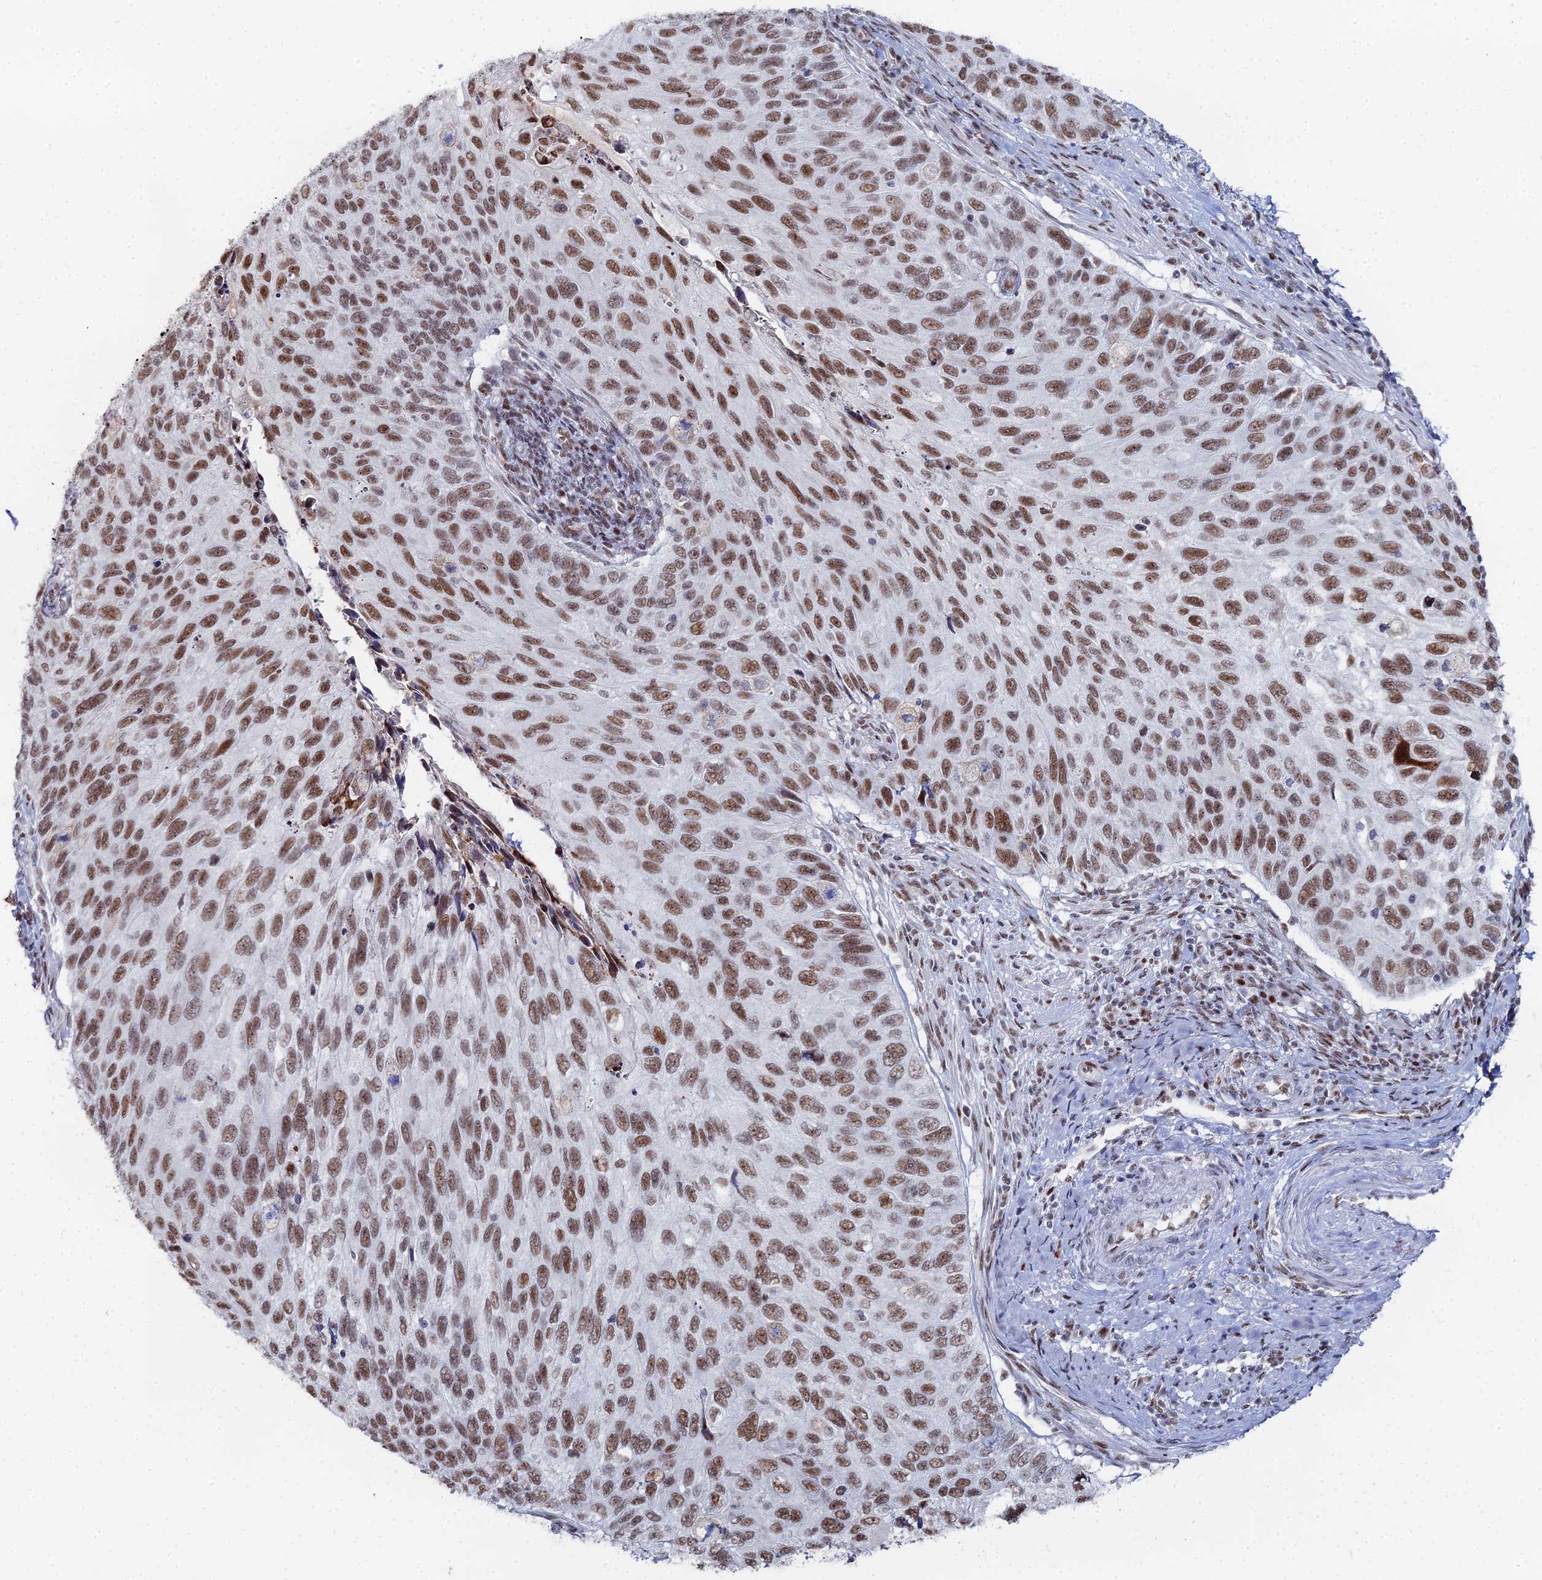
{"staining": {"intensity": "moderate", "quantity": ">75%", "location": "nuclear"}, "tissue": "cervical cancer", "cell_type": "Tumor cells", "image_type": "cancer", "snomed": [{"axis": "morphology", "description": "Squamous cell carcinoma, NOS"}, {"axis": "topography", "description": "Cervix"}], "caption": "Protein analysis of cervical cancer (squamous cell carcinoma) tissue shows moderate nuclear positivity in approximately >75% of tumor cells.", "gene": "GSC2", "patient": {"sex": "female", "age": 70}}